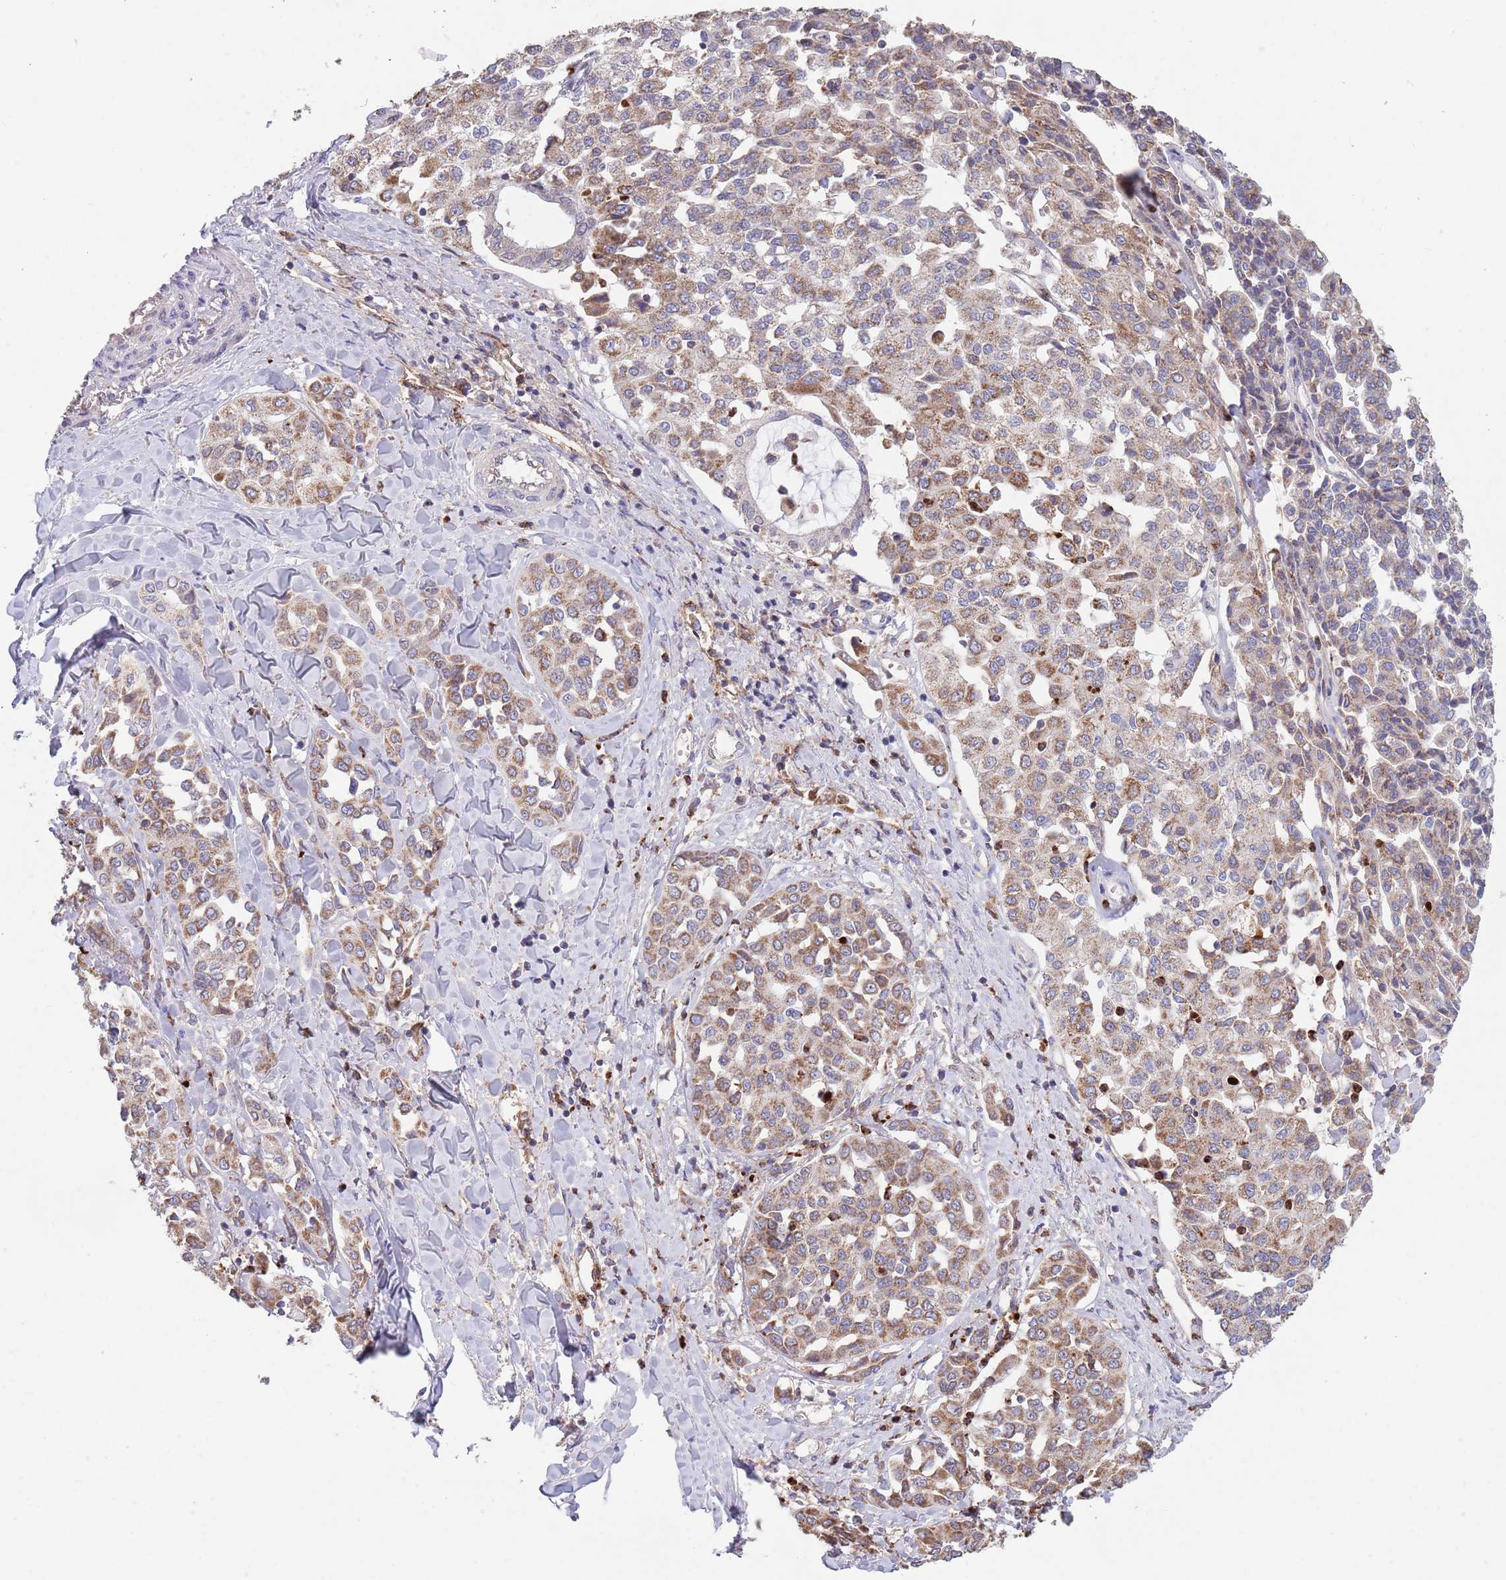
{"staining": {"intensity": "moderate", "quantity": ">75%", "location": "cytoplasmic/membranous"}, "tissue": "liver cancer", "cell_type": "Tumor cells", "image_type": "cancer", "snomed": [{"axis": "morphology", "description": "Cholangiocarcinoma"}, {"axis": "topography", "description": "Liver"}], "caption": "Immunohistochemistry of human liver cancer reveals medium levels of moderate cytoplasmic/membranous staining in approximately >75% of tumor cells.", "gene": "DDT", "patient": {"sex": "female", "age": 77}}